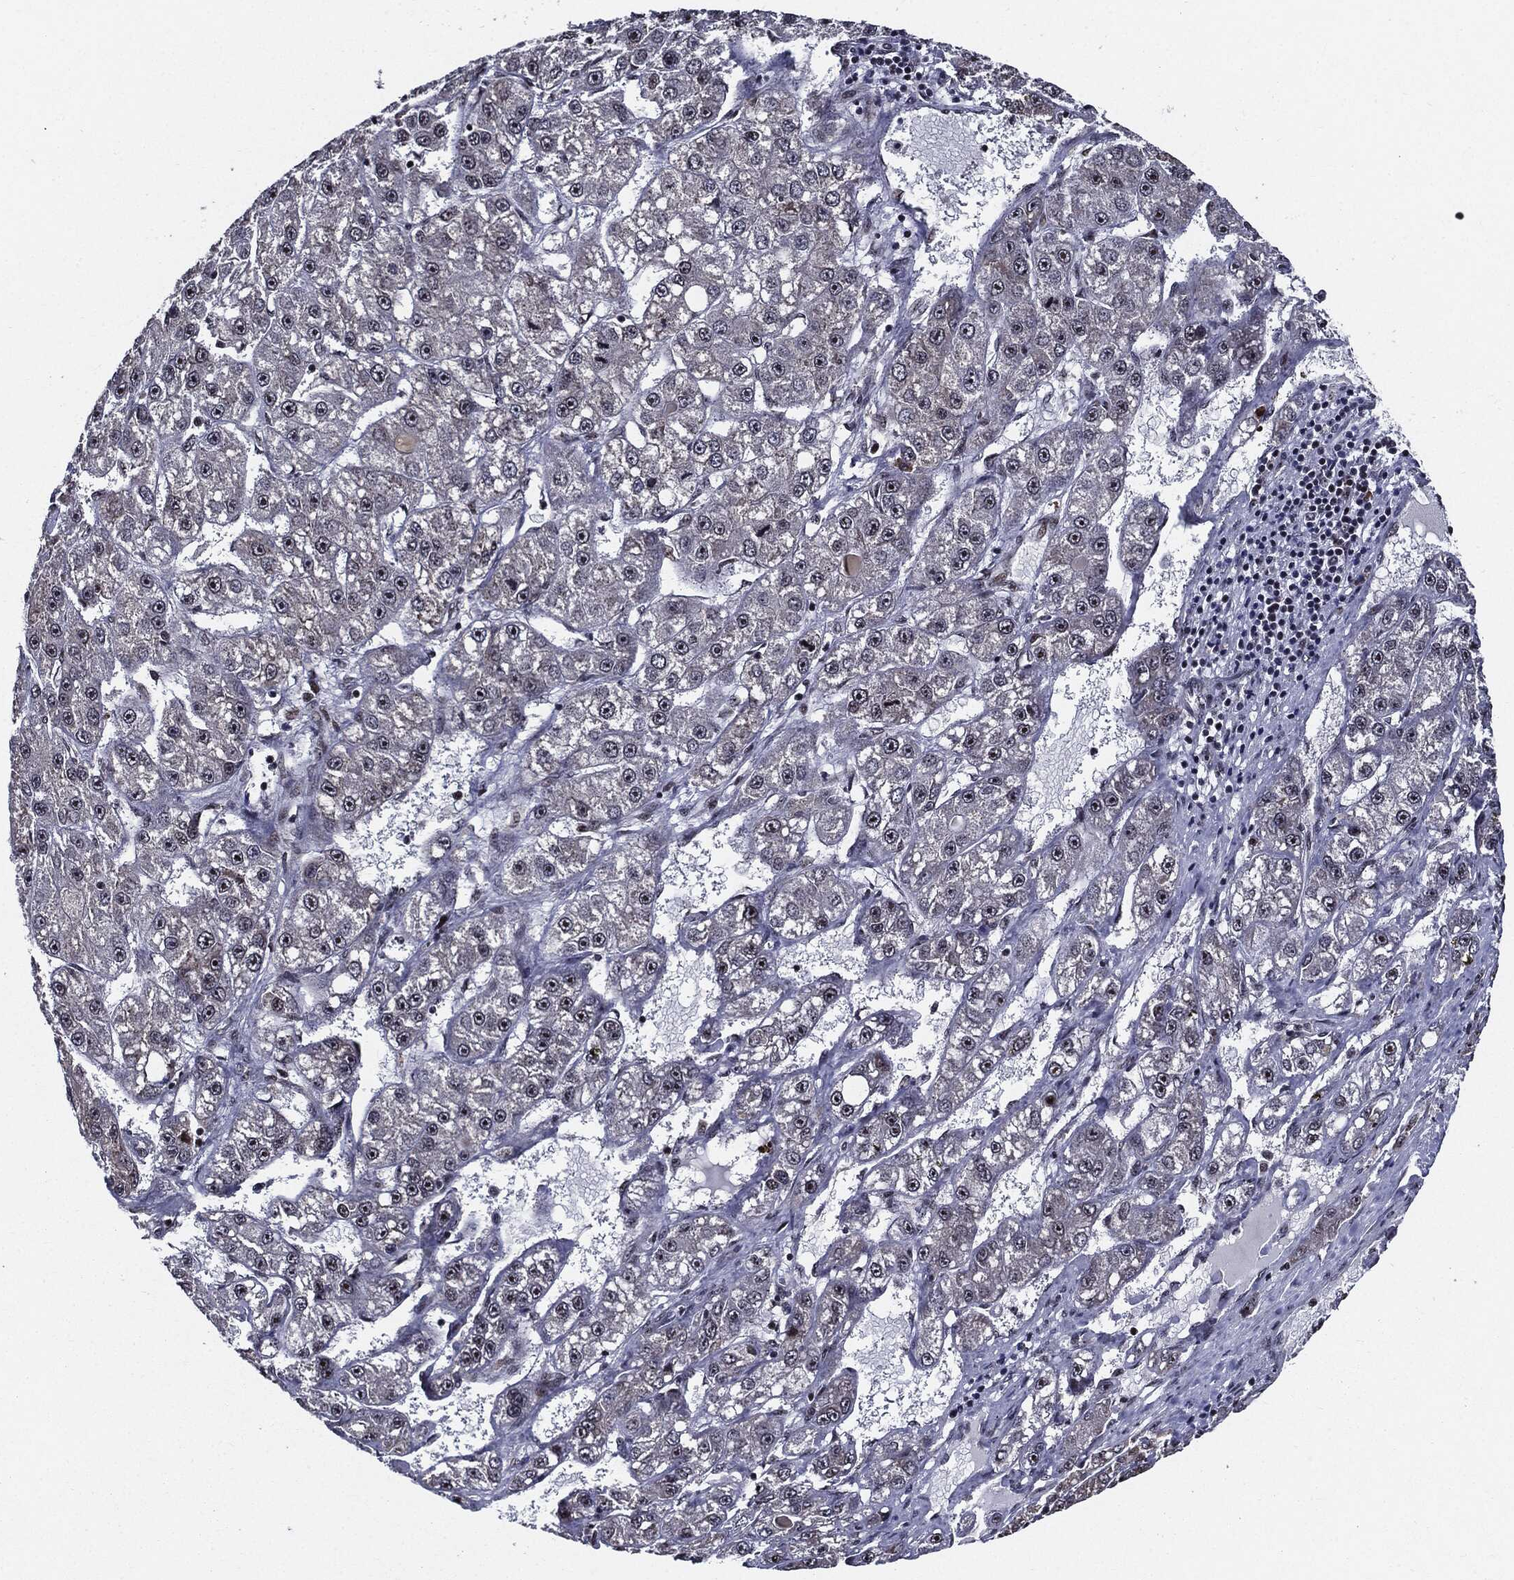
{"staining": {"intensity": "negative", "quantity": "none", "location": "none"}, "tissue": "liver cancer", "cell_type": "Tumor cells", "image_type": "cancer", "snomed": [{"axis": "morphology", "description": "Carcinoma, Hepatocellular, NOS"}, {"axis": "topography", "description": "Liver"}], "caption": "Immunohistochemistry histopathology image of neoplastic tissue: liver cancer stained with DAB reveals no significant protein positivity in tumor cells. The staining was performed using DAB to visualize the protein expression in brown, while the nuclei were stained in blue with hematoxylin (Magnification: 20x).", "gene": "ZFP91", "patient": {"sex": "female", "age": 65}}